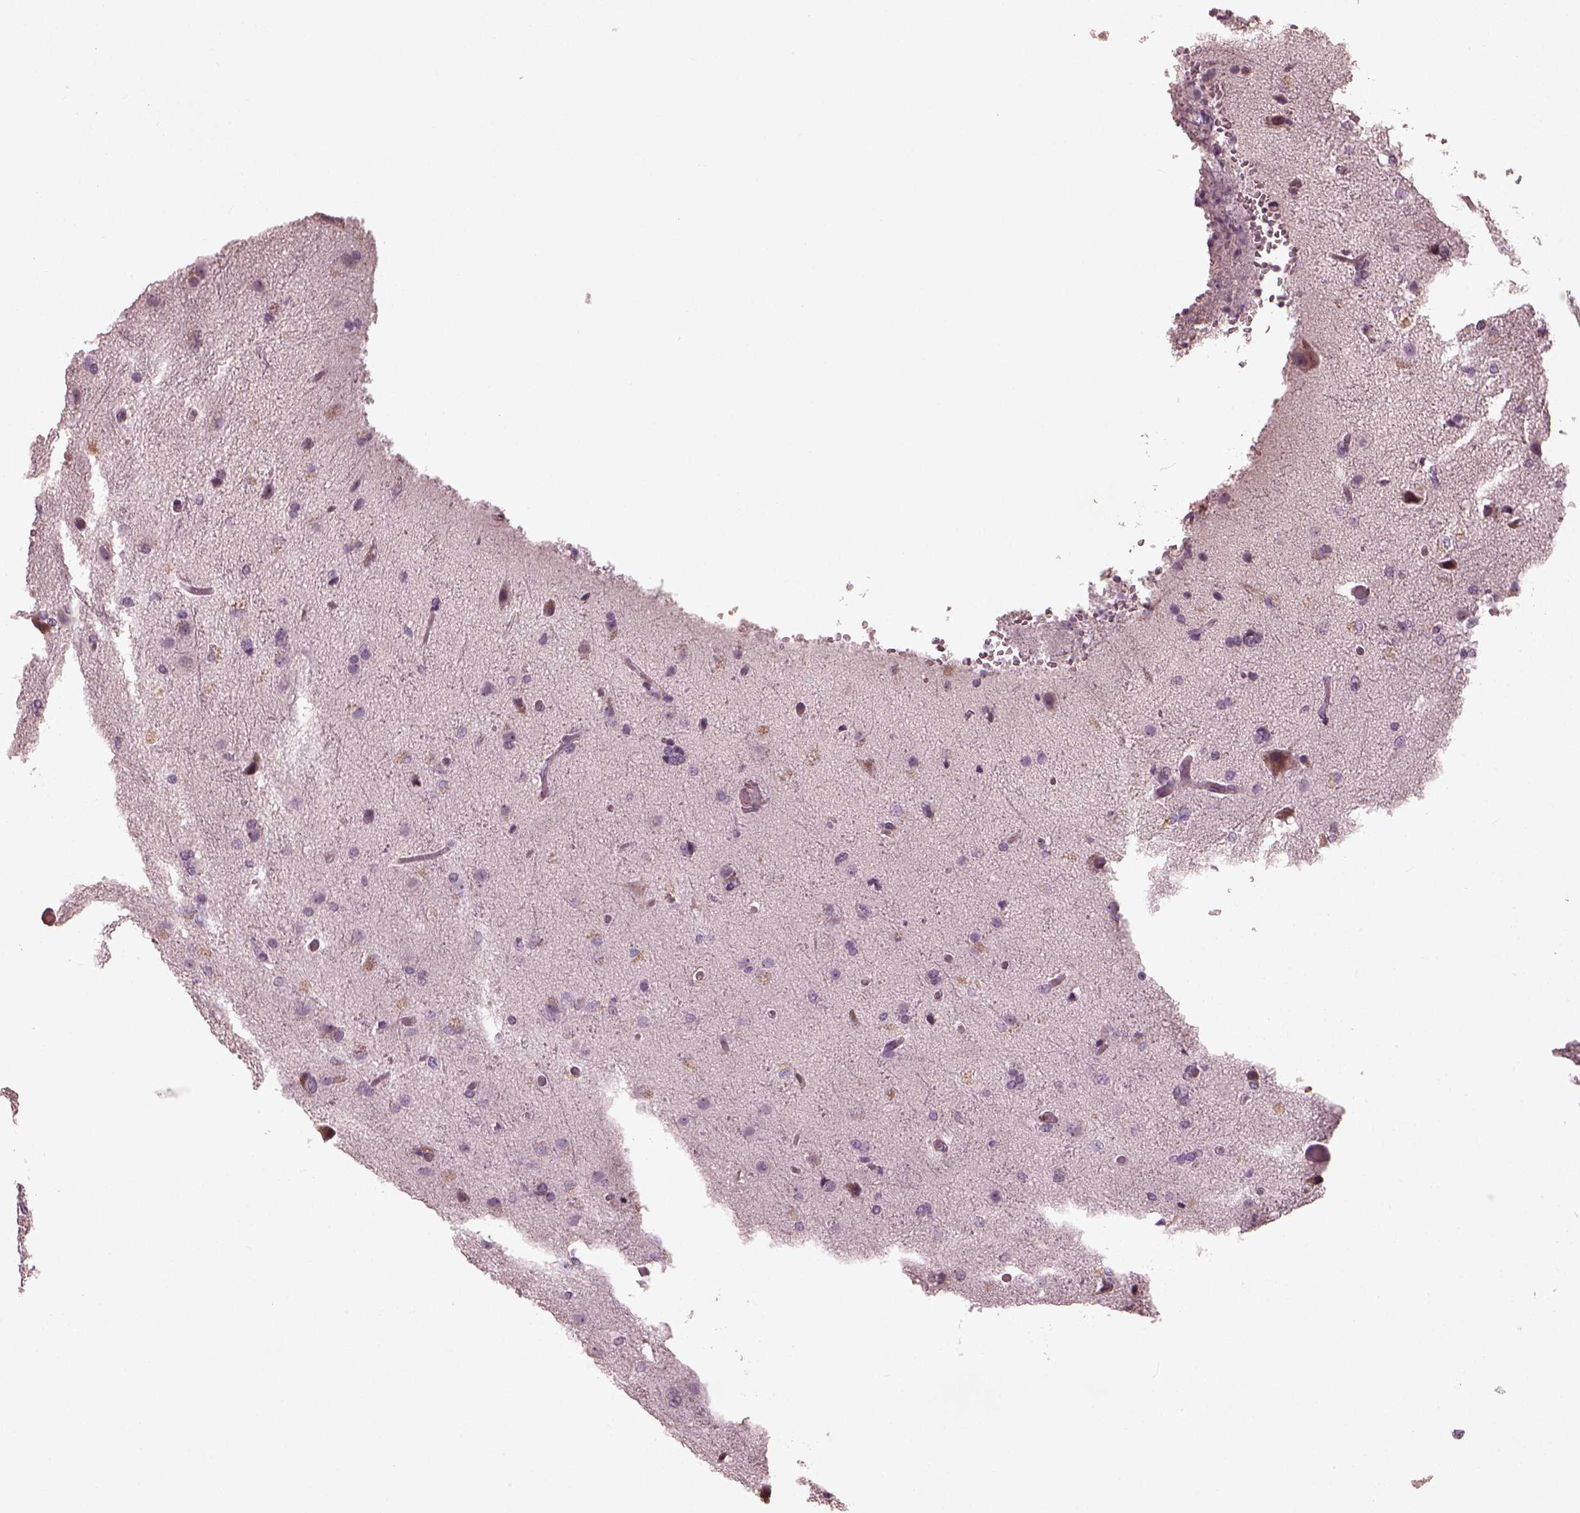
{"staining": {"intensity": "negative", "quantity": "none", "location": "none"}, "tissue": "glioma", "cell_type": "Tumor cells", "image_type": "cancer", "snomed": [{"axis": "morphology", "description": "Glioma, malignant, High grade"}, {"axis": "topography", "description": "Brain"}], "caption": "Glioma was stained to show a protein in brown. There is no significant positivity in tumor cells.", "gene": "OPTC", "patient": {"sex": "male", "age": 68}}